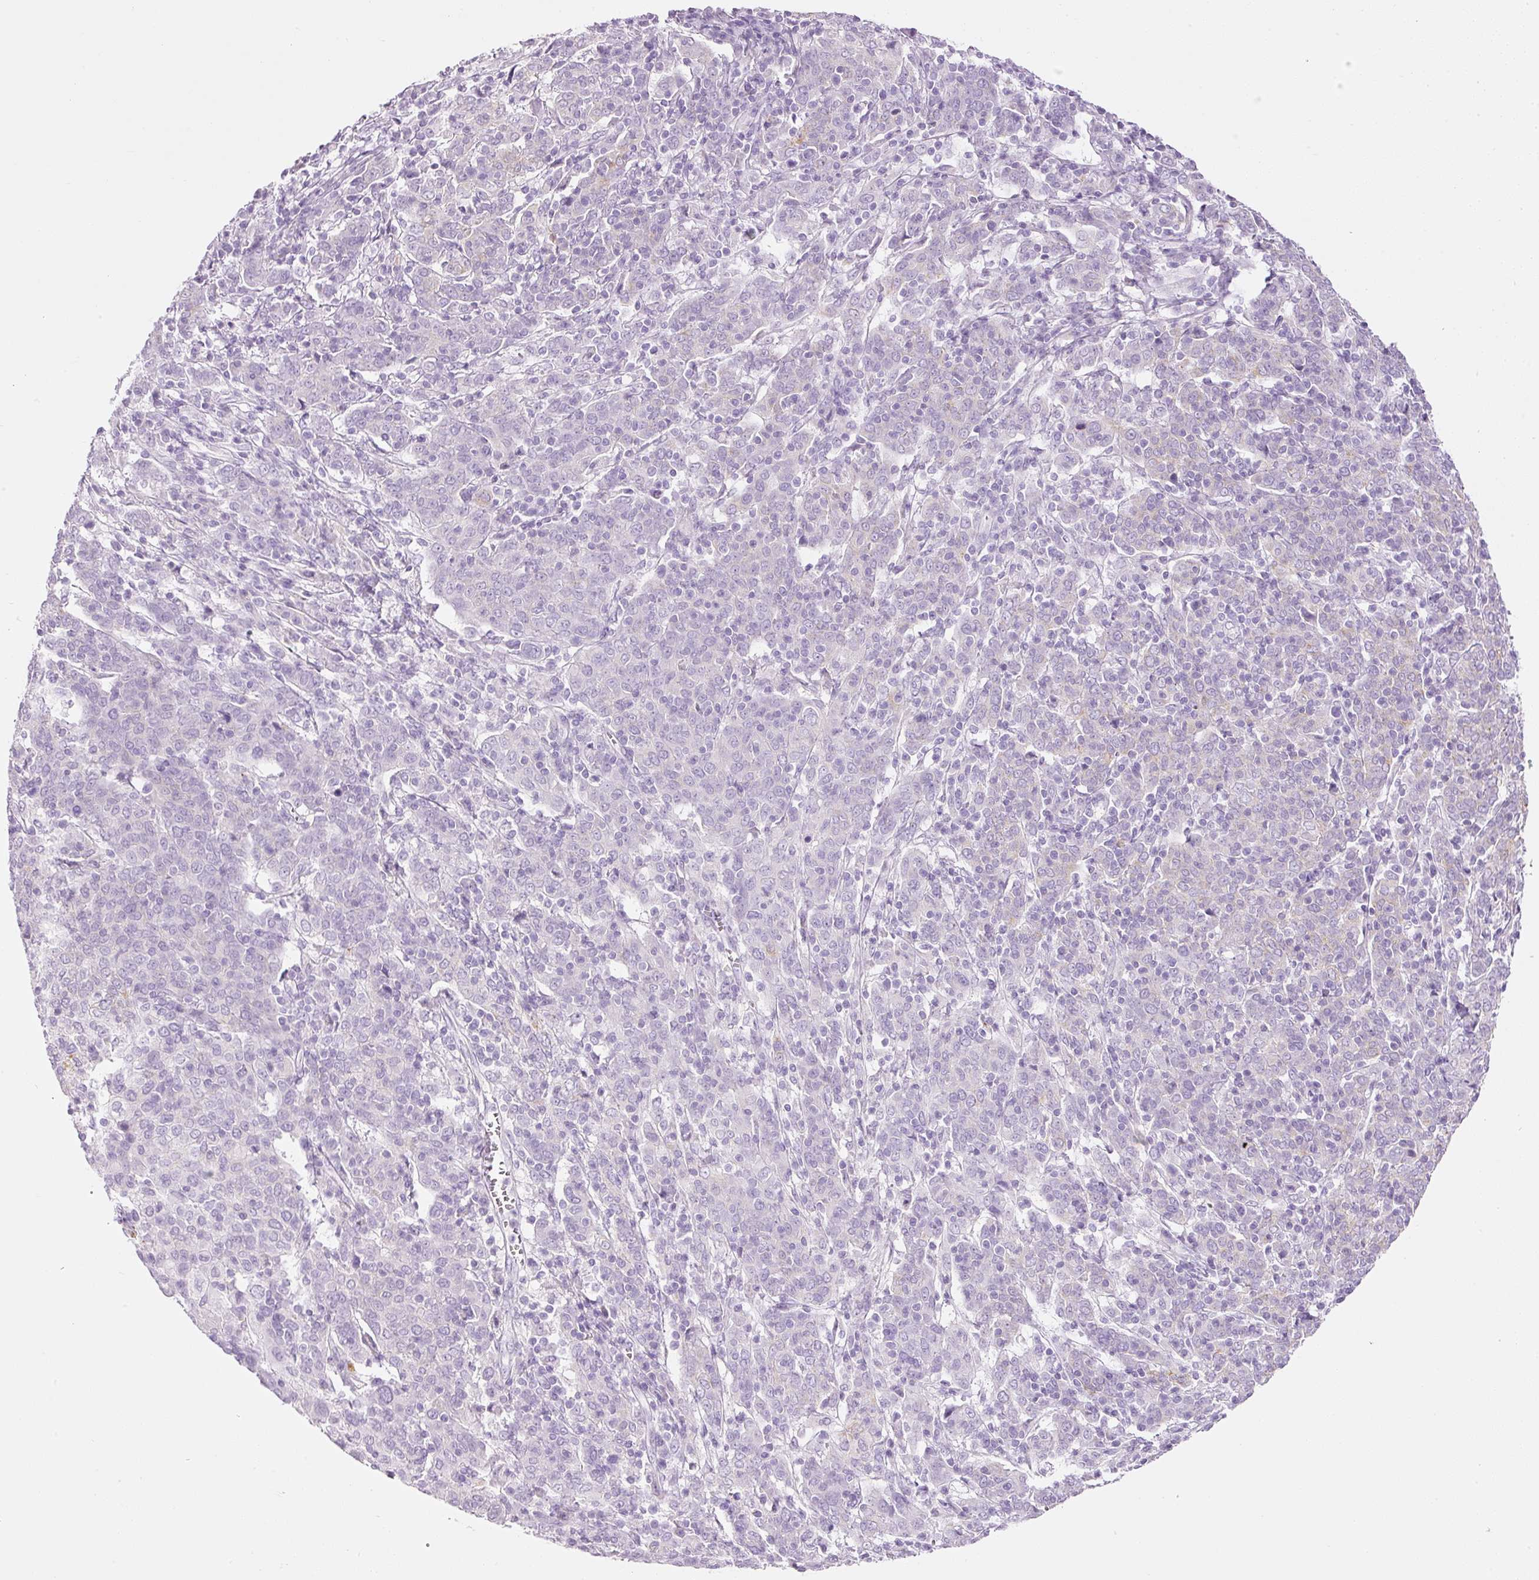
{"staining": {"intensity": "negative", "quantity": "none", "location": "none"}, "tissue": "cervical cancer", "cell_type": "Tumor cells", "image_type": "cancer", "snomed": [{"axis": "morphology", "description": "Squamous cell carcinoma, NOS"}, {"axis": "topography", "description": "Cervix"}], "caption": "Tumor cells show no significant protein positivity in cervical cancer. (DAB (3,3'-diaminobenzidine) immunohistochemistry (IHC) visualized using brightfield microscopy, high magnification).", "gene": "CARD16", "patient": {"sex": "female", "age": 67}}